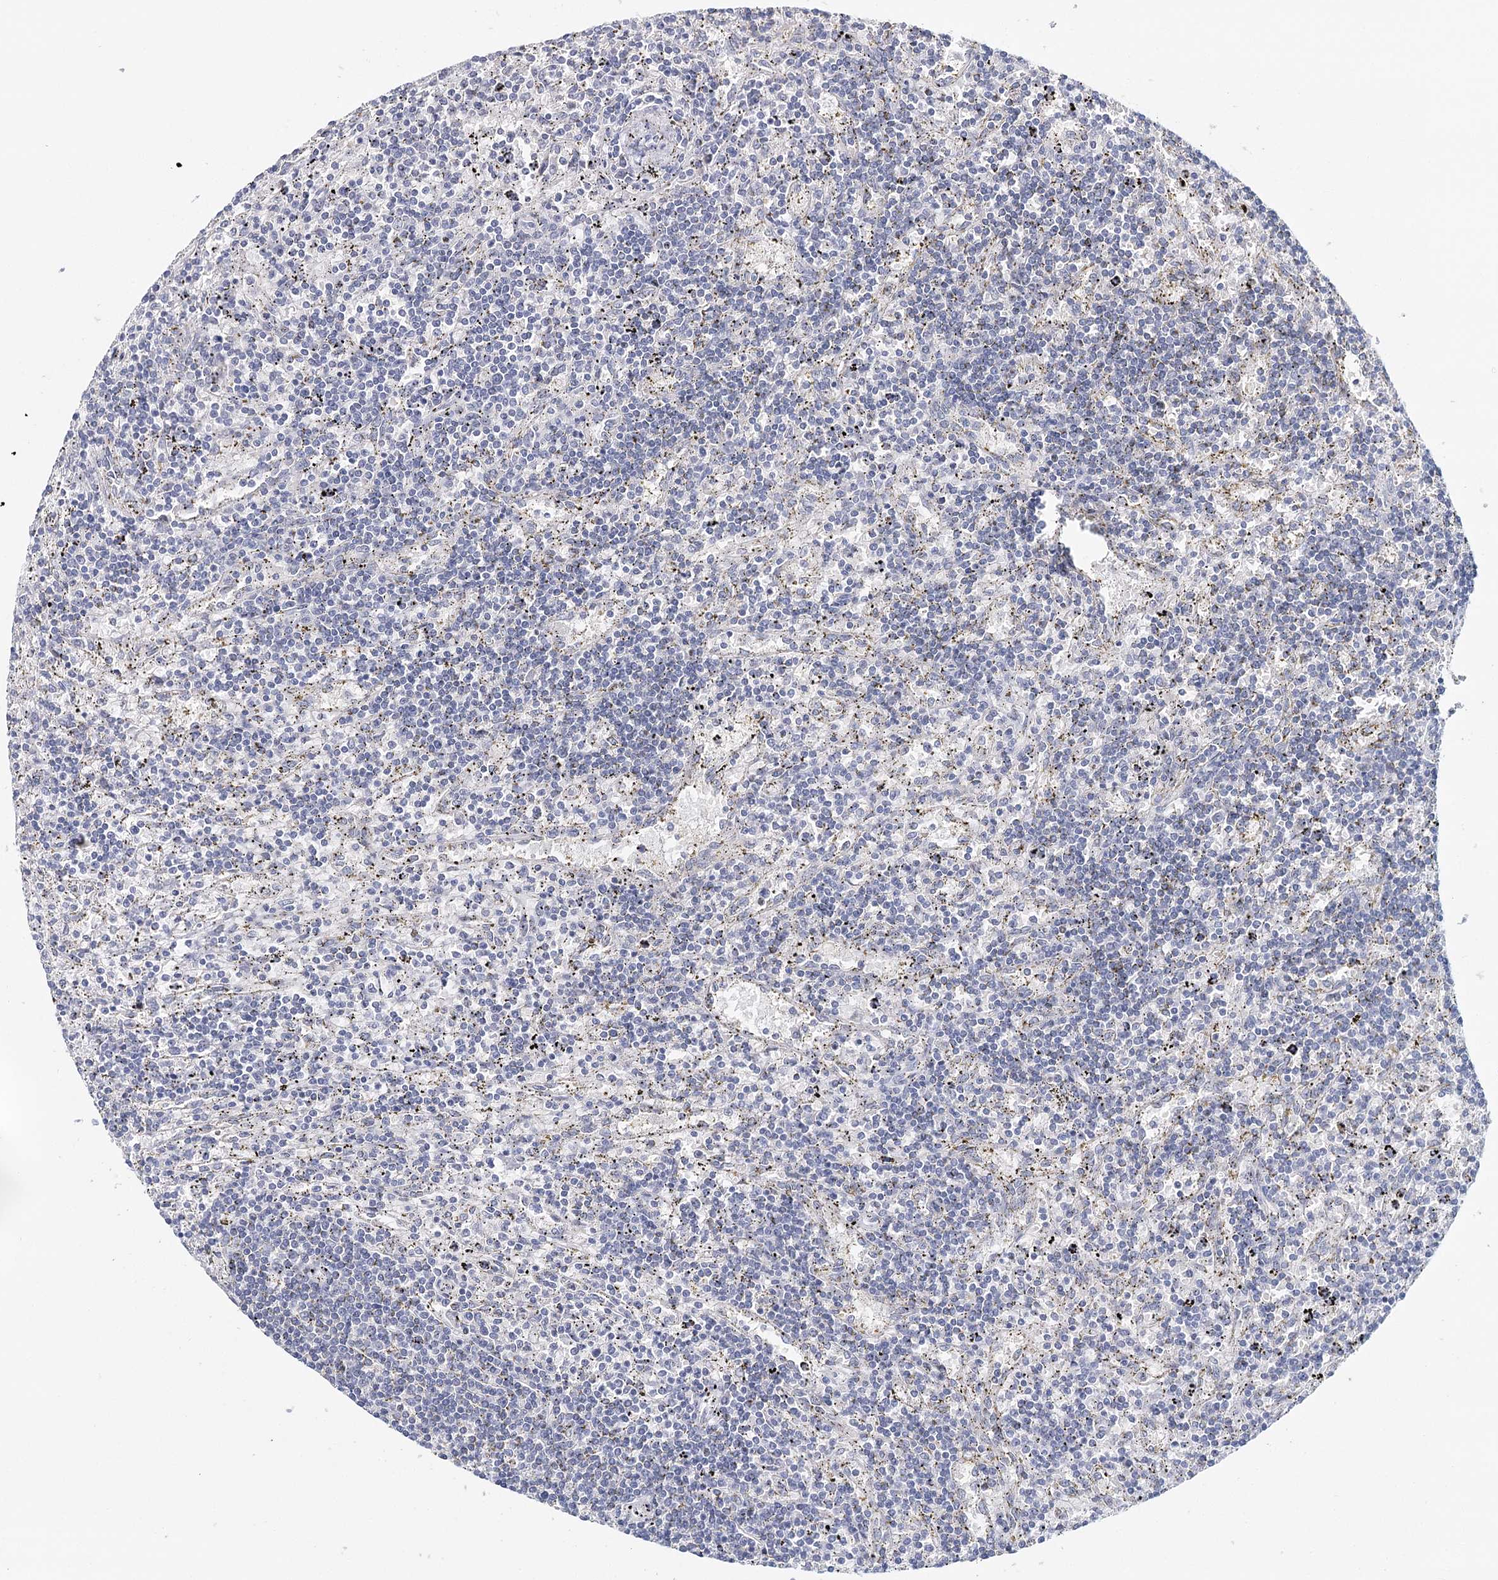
{"staining": {"intensity": "negative", "quantity": "none", "location": "none"}, "tissue": "lymphoma", "cell_type": "Tumor cells", "image_type": "cancer", "snomed": [{"axis": "morphology", "description": "Malignant lymphoma, non-Hodgkin's type, Low grade"}, {"axis": "topography", "description": "Spleen"}], "caption": "An image of human lymphoma is negative for staining in tumor cells. (DAB immunohistochemistry (IHC), high magnification).", "gene": "HSPA4L", "patient": {"sex": "male", "age": 76}}